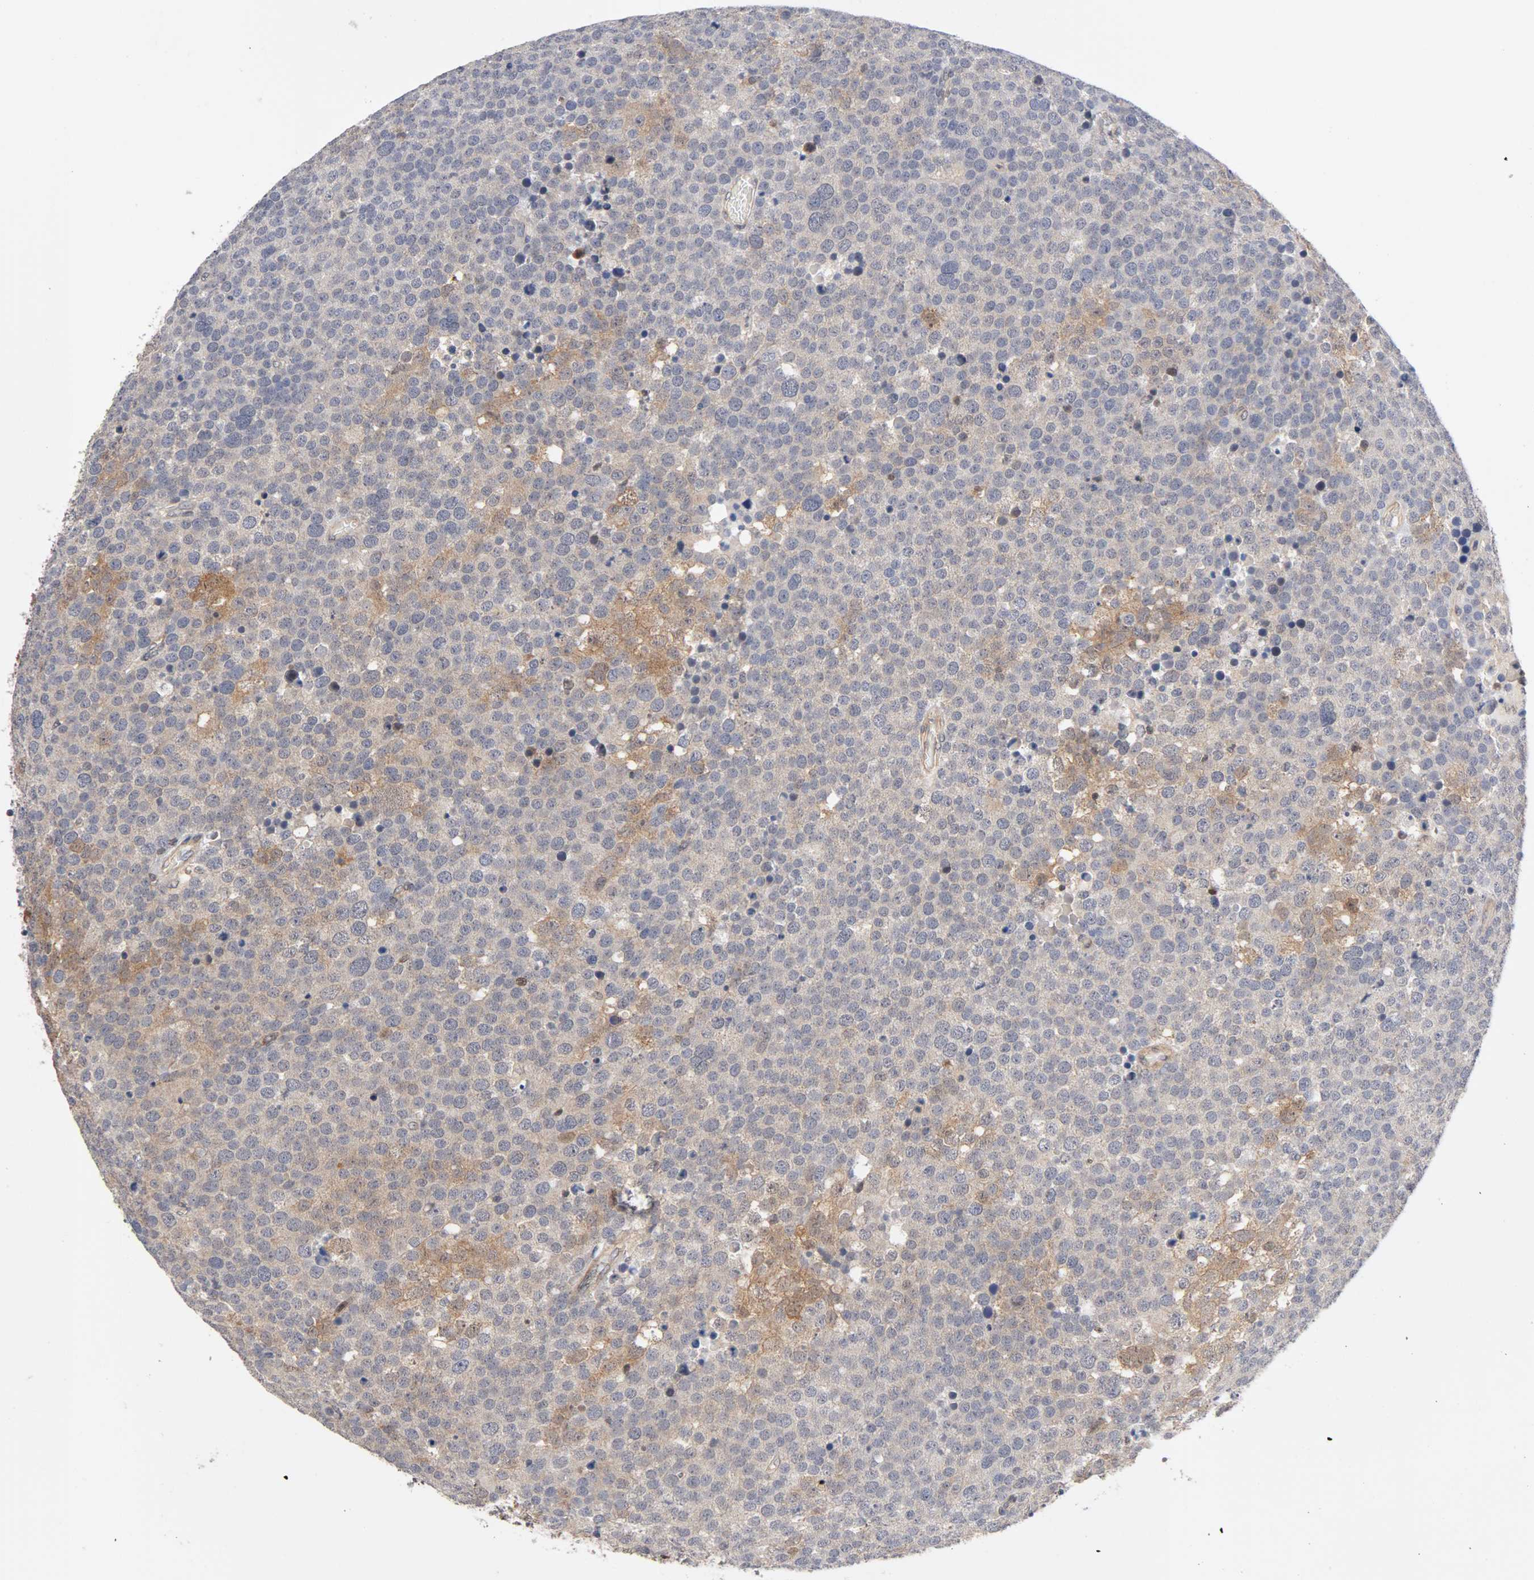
{"staining": {"intensity": "weak", "quantity": "25%-75%", "location": "cytoplasmic/membranous,nuclear"}, "tissue": "testis cancer", "cell_type": "Tumor cells", "image_type": "cancer", "snomed": [{"axis": "morphology", "description": "Seminoma, NOS"}, {"axis": "topography", "description": "Testis"}], "caption": "Protein expression analysis of testis seminoma displays weak cytoplasmic/membranous and nuclear staining in approximately 25%-75% of tumor cells.", "gene": "UBE2M", "patient": {"sex": "male", "age": 71}}